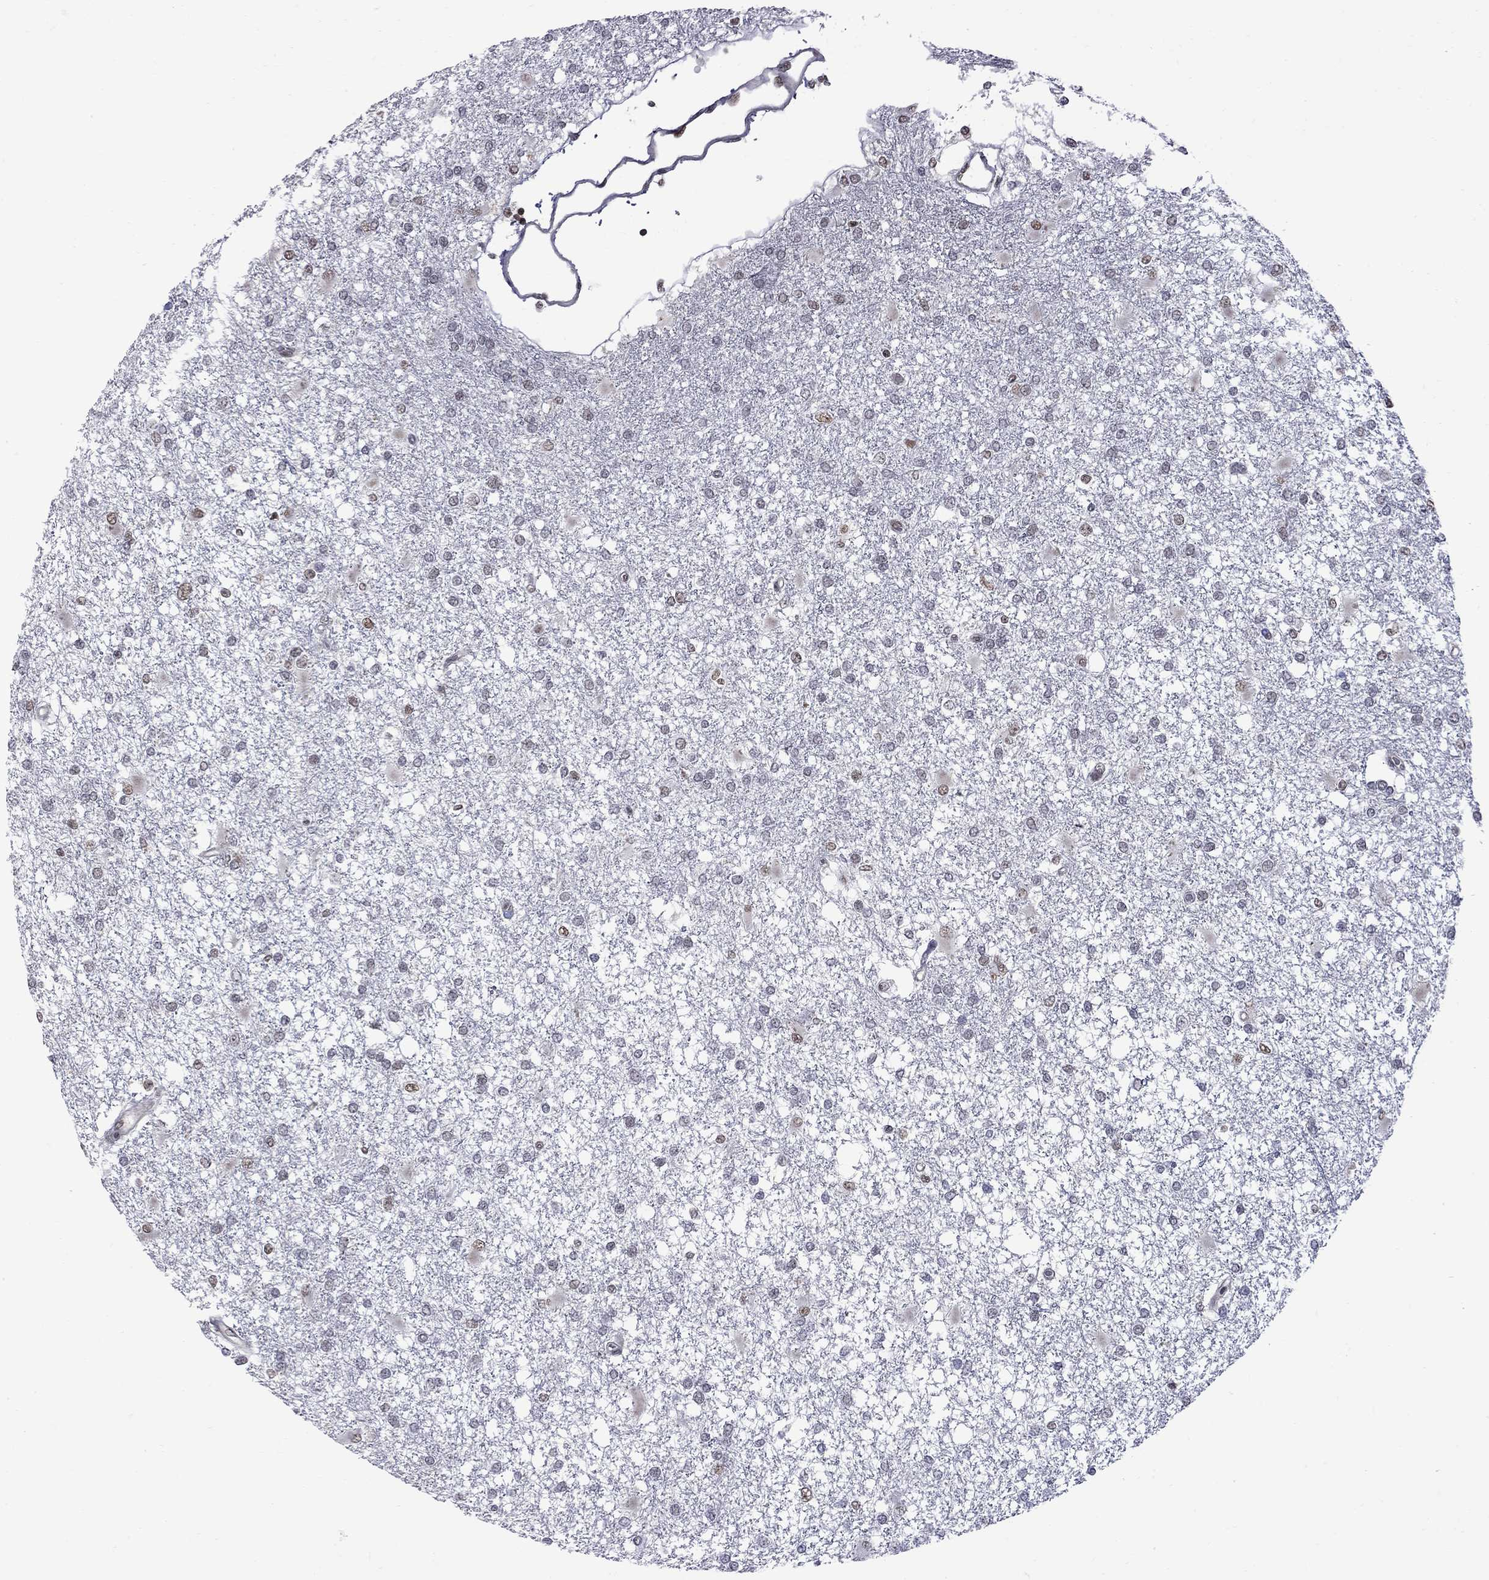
{"staining": {"intensity": "weak", "quantity": "<25%", "location": "nuclear"}, "tissue": "glioma", "cell_type": "Tumor cells", "image_type": "cancer", "snomed": [{"axis": "morphology", "description": "Glioma, malignant, High grade"}, {"axis": "topography", "description": "Cerebral cortex"}], "caption": "Immunohistochemical staining of human glioma reveals no significant staining in tumor cells.", "gene": "RFWD3", "patient": {"sex": "male", "age": 79}}